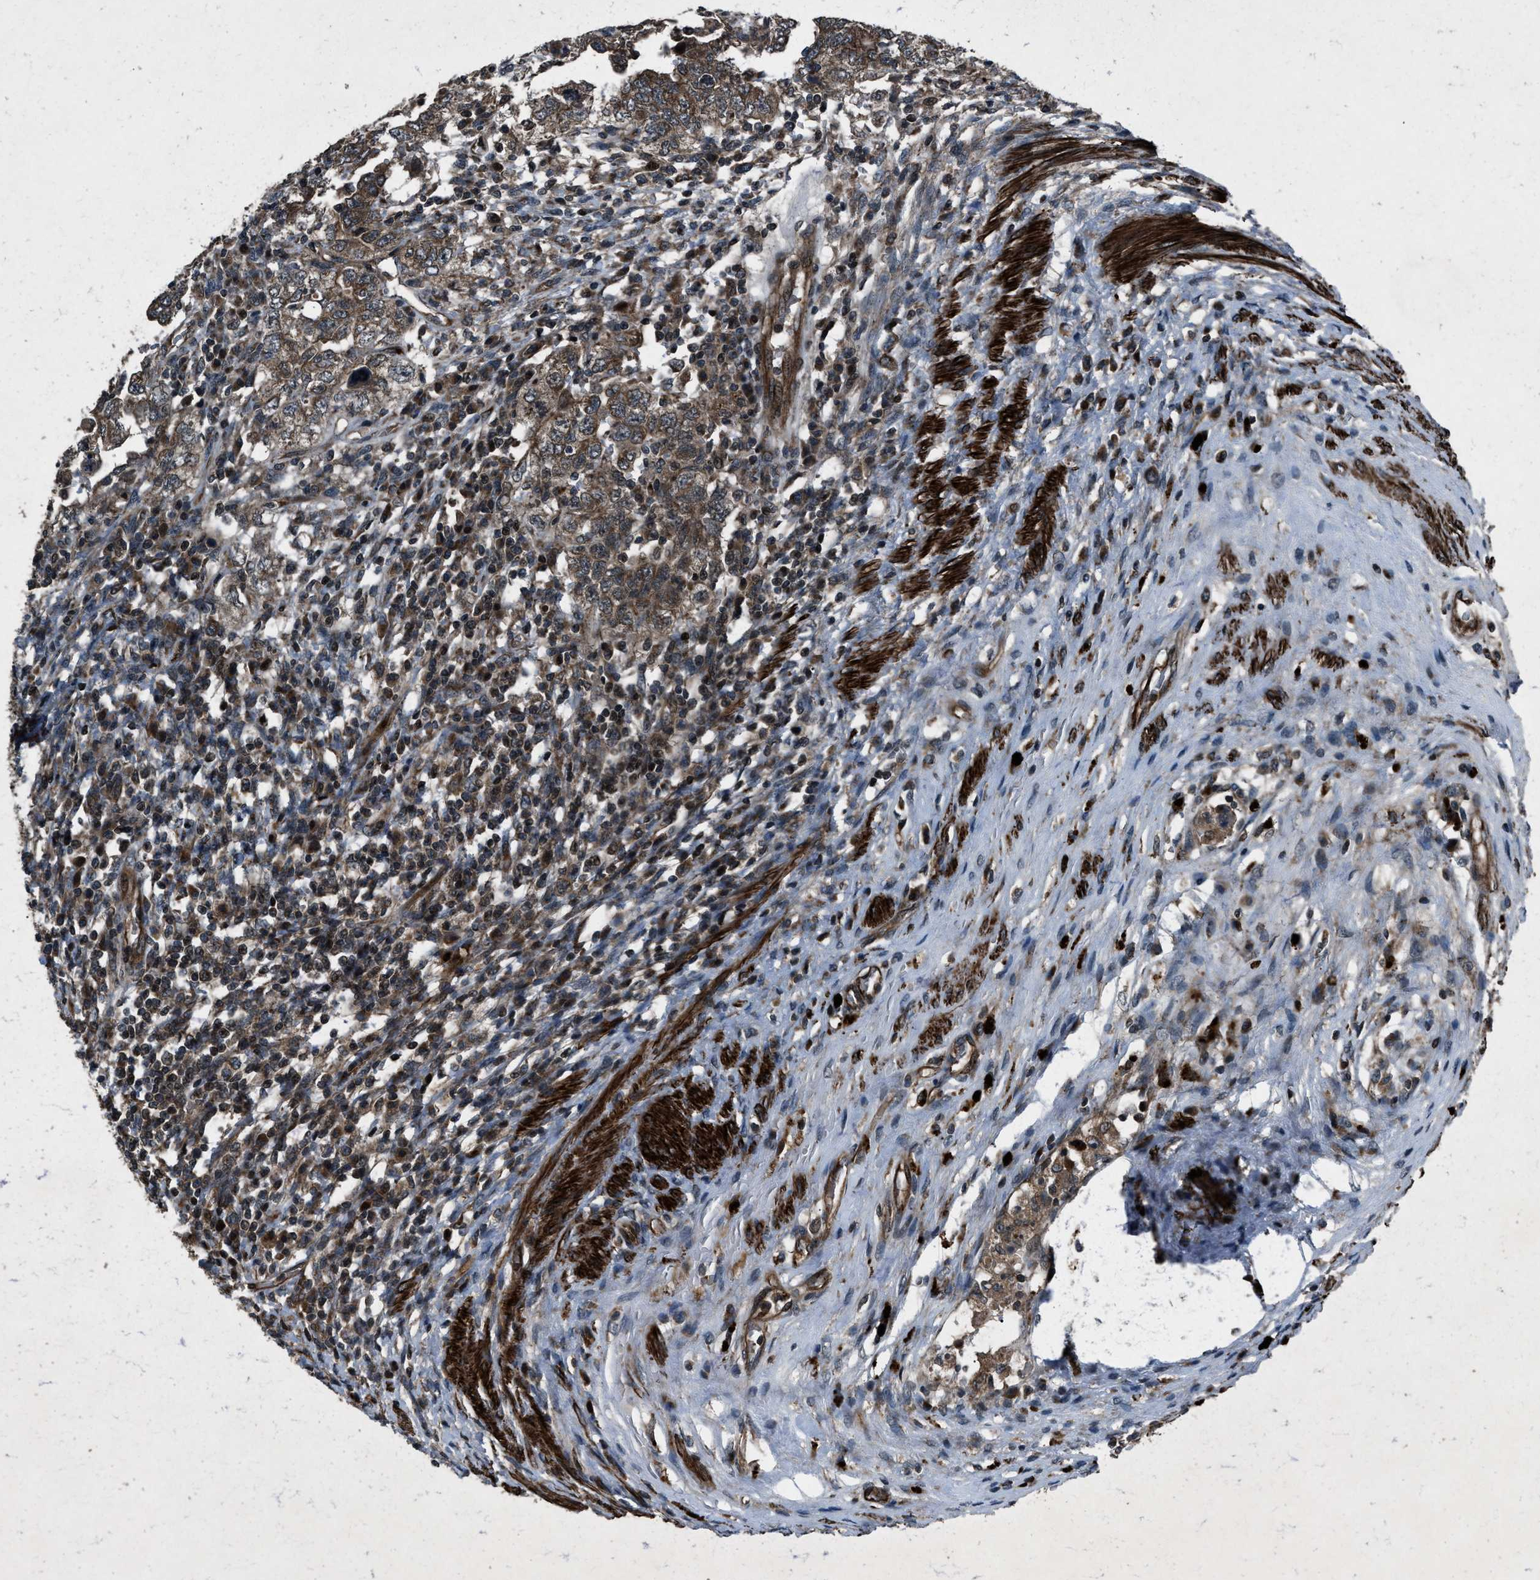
{"staining": {"intensity": "moderate", "quantity": ">75%", "location": "cytoplasmic/membranous"}, "tissue": "testis cancer", "cell_type": "Tumor cells", "image_type": "cancer", "snomed": [{"axis": "morphology", "description": "Carcinoma, Embryonal, NOS"}, {"axis": "topography", "description": "Testis"}], "caption": "A high-resolution image shows immunohistochemistry (IHC) staining of testis embryonal carcinoma, which shows moderate cytoplasmic/membranous positivity in about >75% of tumor cells.", "gene": "IRAK4", "patient": {"sex": "male", "age": 26}}